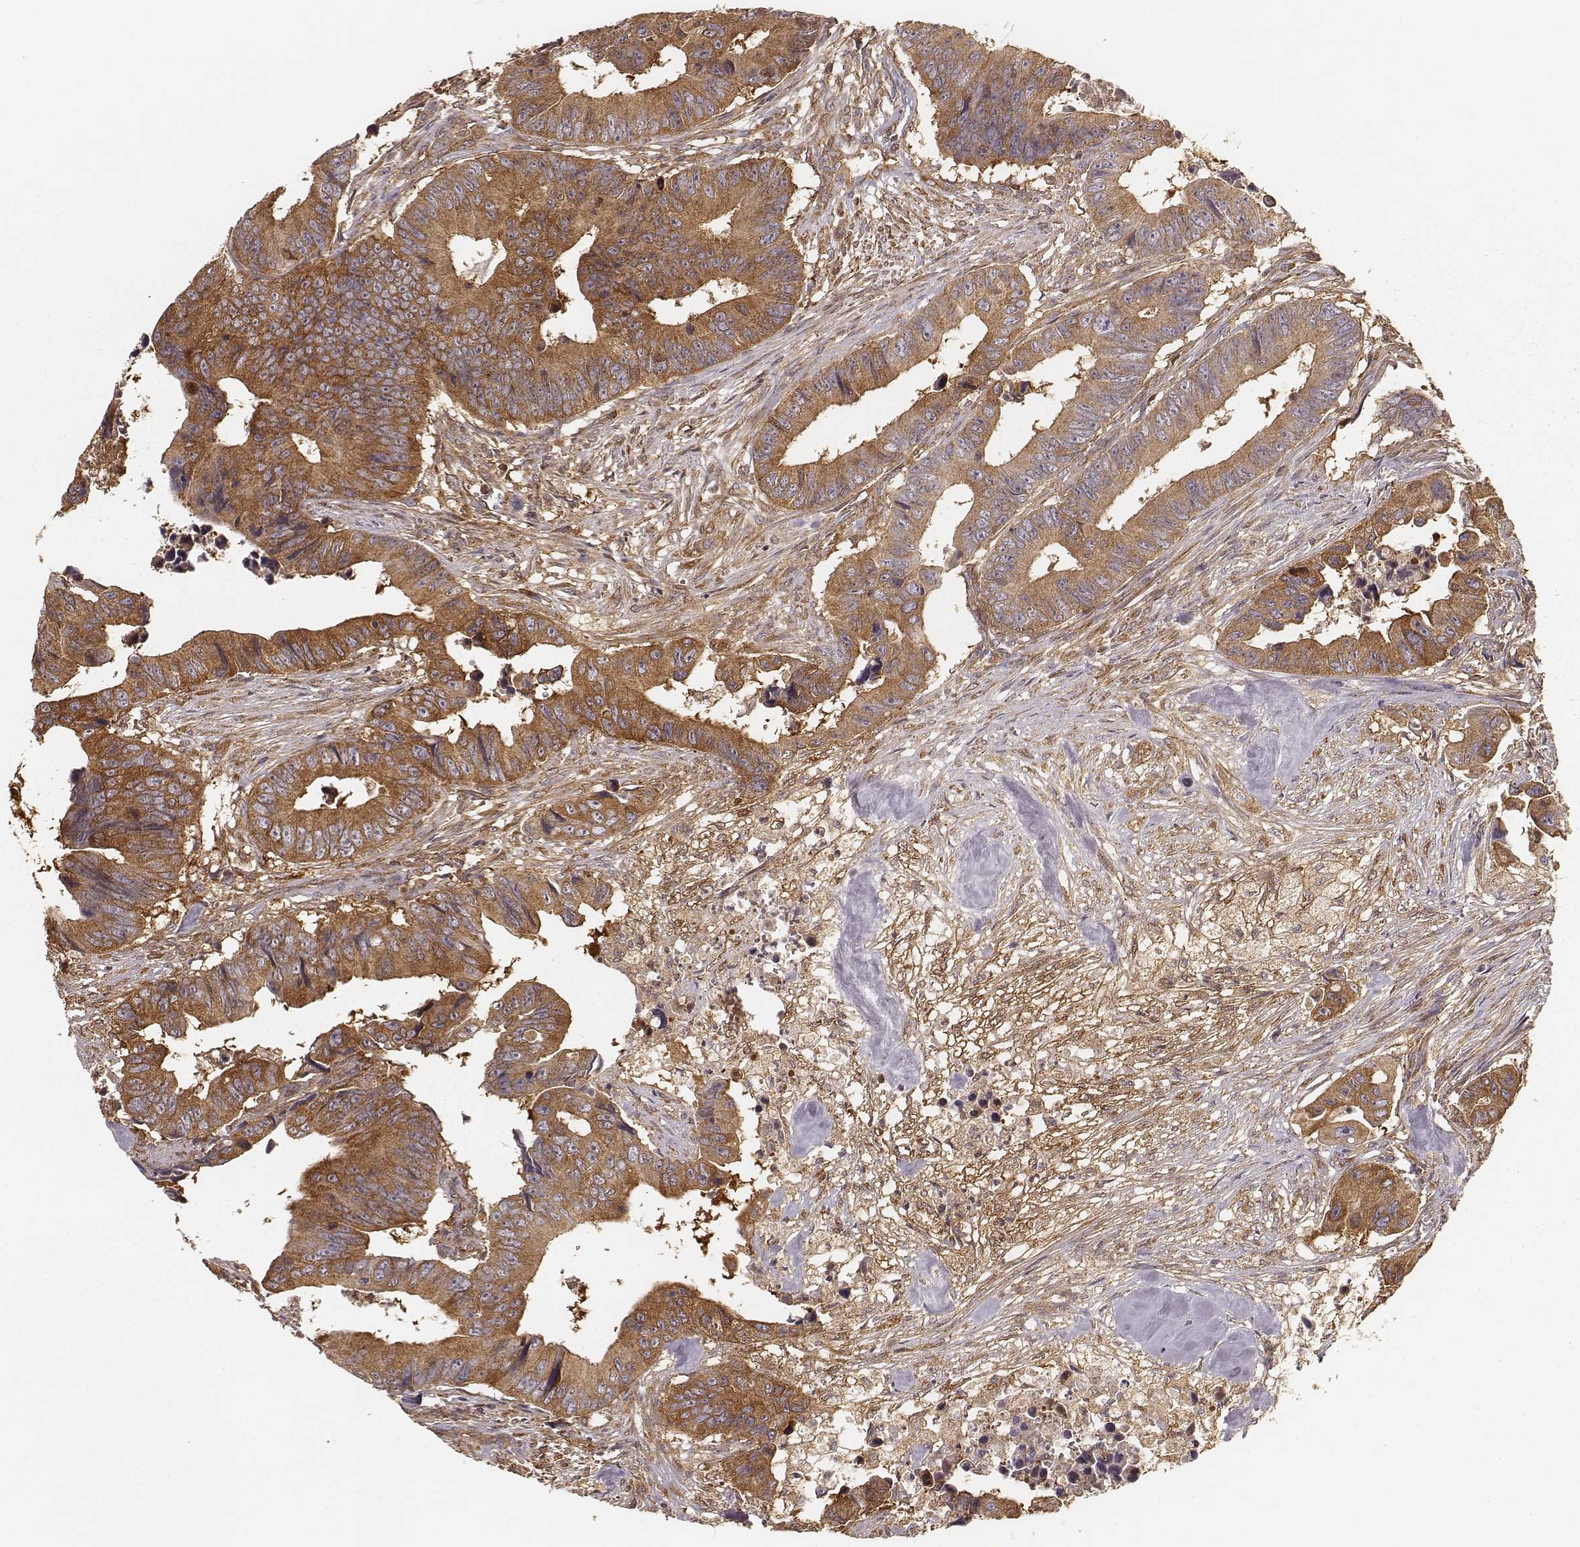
{"staining": {"intensity": "moderate", "quantity": ">75%", "location": "cytoplasmic/membranous"}, "tissue": "colorectal cancer", "cell_type": "Tumor cells", "image_type": "cancer", "snomed": [{"axis": "morphology", "description": "Adenocarcinoma, NOS"}, {"axis": "topography", "description": "Colon"}], "caption": "Protein staining demonstrates moderate cytoplasmic/membranous expression in approximately >75% of tumor cells in colorectal cancer (adenocarcinoma).", "gene": "CARS1", "patient": {"sex": "female", "age": 87}}